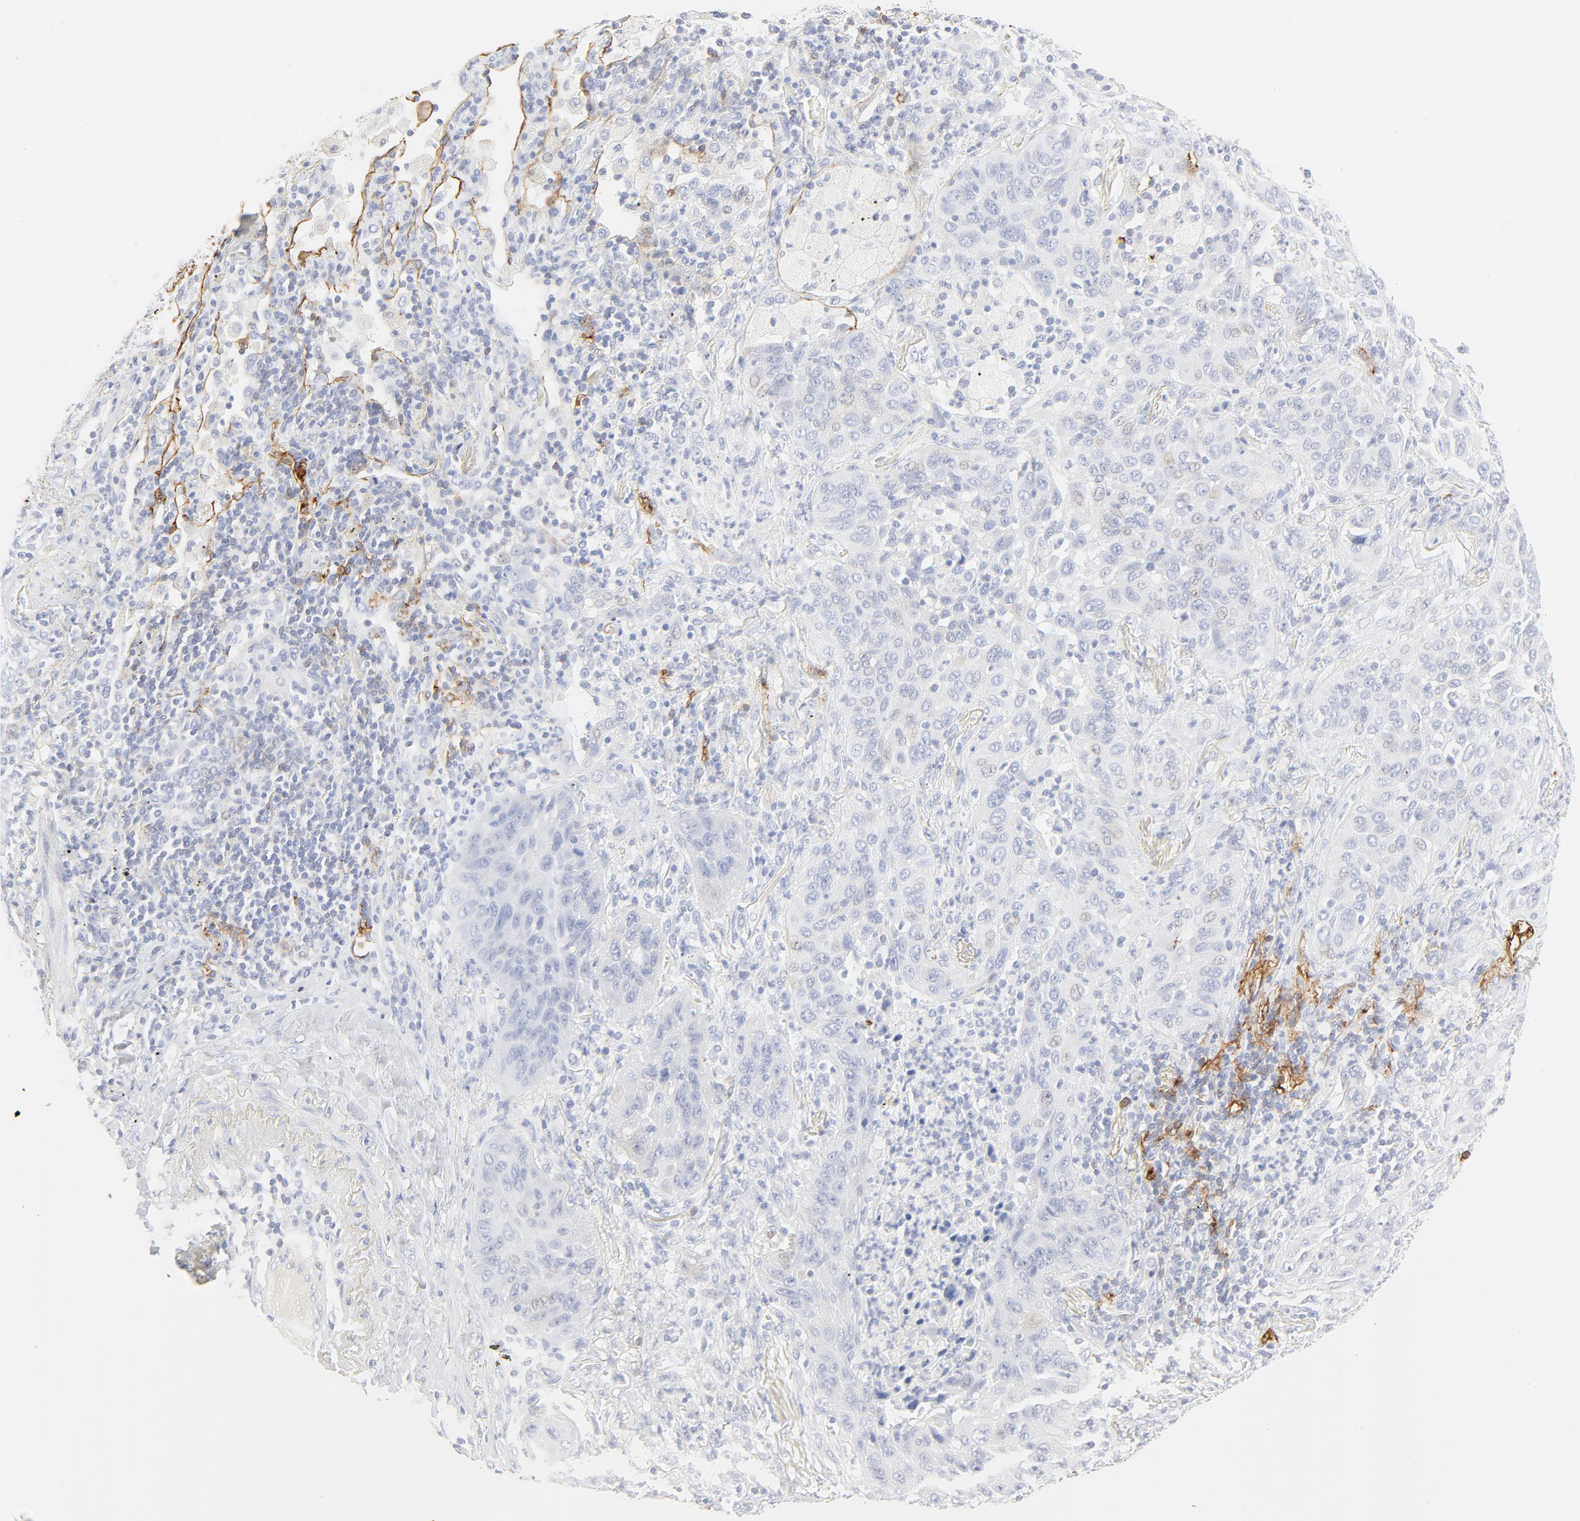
{"staining": {"intensity": "negative", "quantity": "none", "location": "none"}, "tissue": "lung cancer", "cell_type": "Tumor cells", "image_type": "cancer", "snomed": [{"axis": "morphology", "description": "Squamous cell carcinoma, NOS"}, {"axis": "topography", "description": "Lung"}], "caption": "The micrograph reveals no significant staining in tumor cells of lung cancer (squamous cell carcinoma).", "gene": "CCR7", "patient": {"sex": "female", "age": 67}}